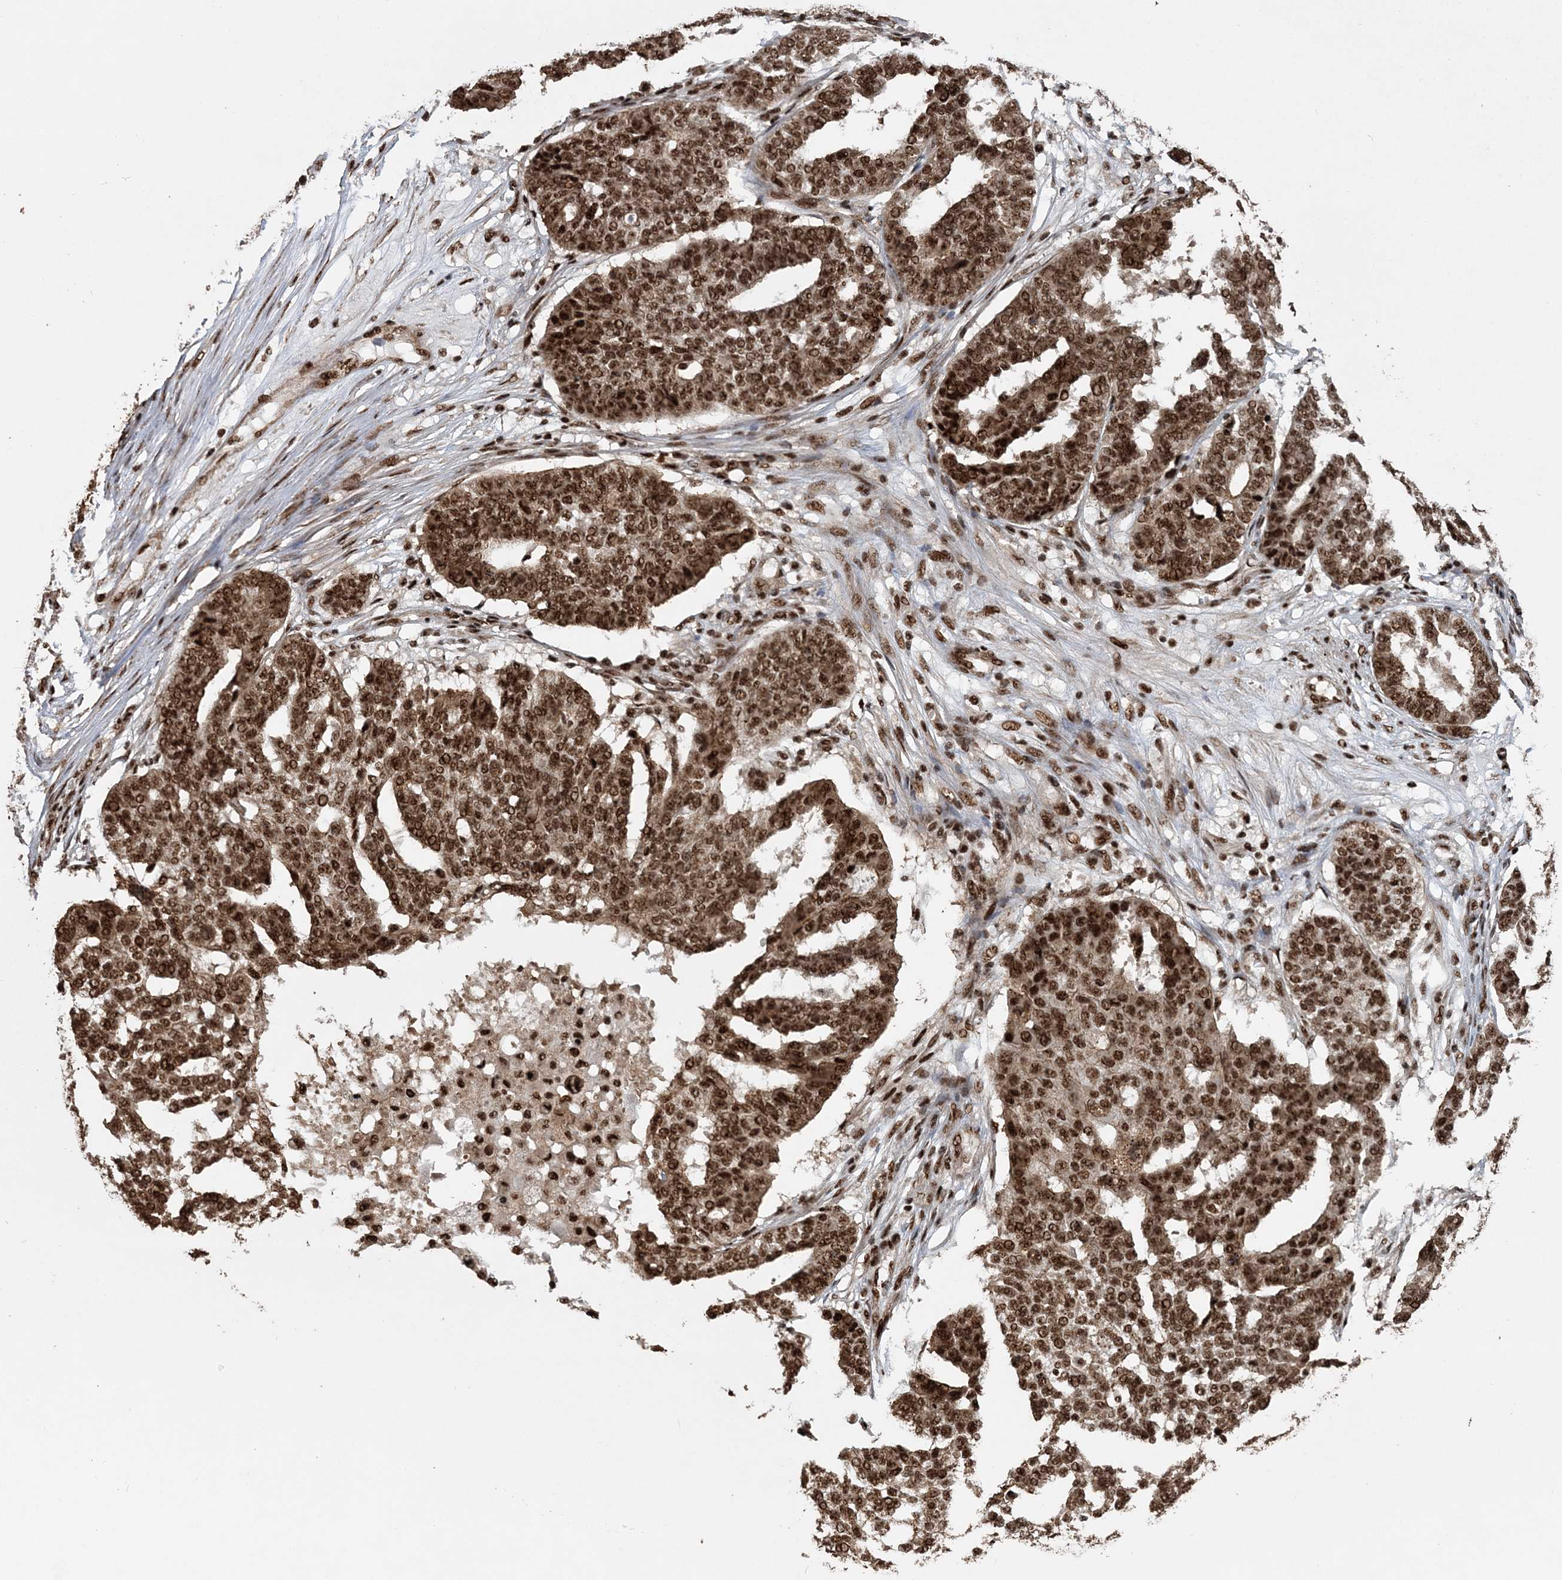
{"staining": {"intensity": "strong", "quantity": ">75%", "location": "cytoplasmic/membranous,nuclear"}, "tissue": "ovarian cancer", "cell_type": "Tumor cells", "image_type": "cancer", "snomed": [{"axis": "morphology", "description": "Cystadenocarcinoma, serous, NOS"}, {"axis": "topography", "description": "Ovary"}], "caption": "Ovarian cancer (serous cystadenocarcinoma) stained for a protein (brown) exhibits strong cytoplasmic/membranous and nuclear positive expression in approximately >75% of tumor cells.", "gene": "EXOSC8", "patient": {"sex": "female", "age": 59}}